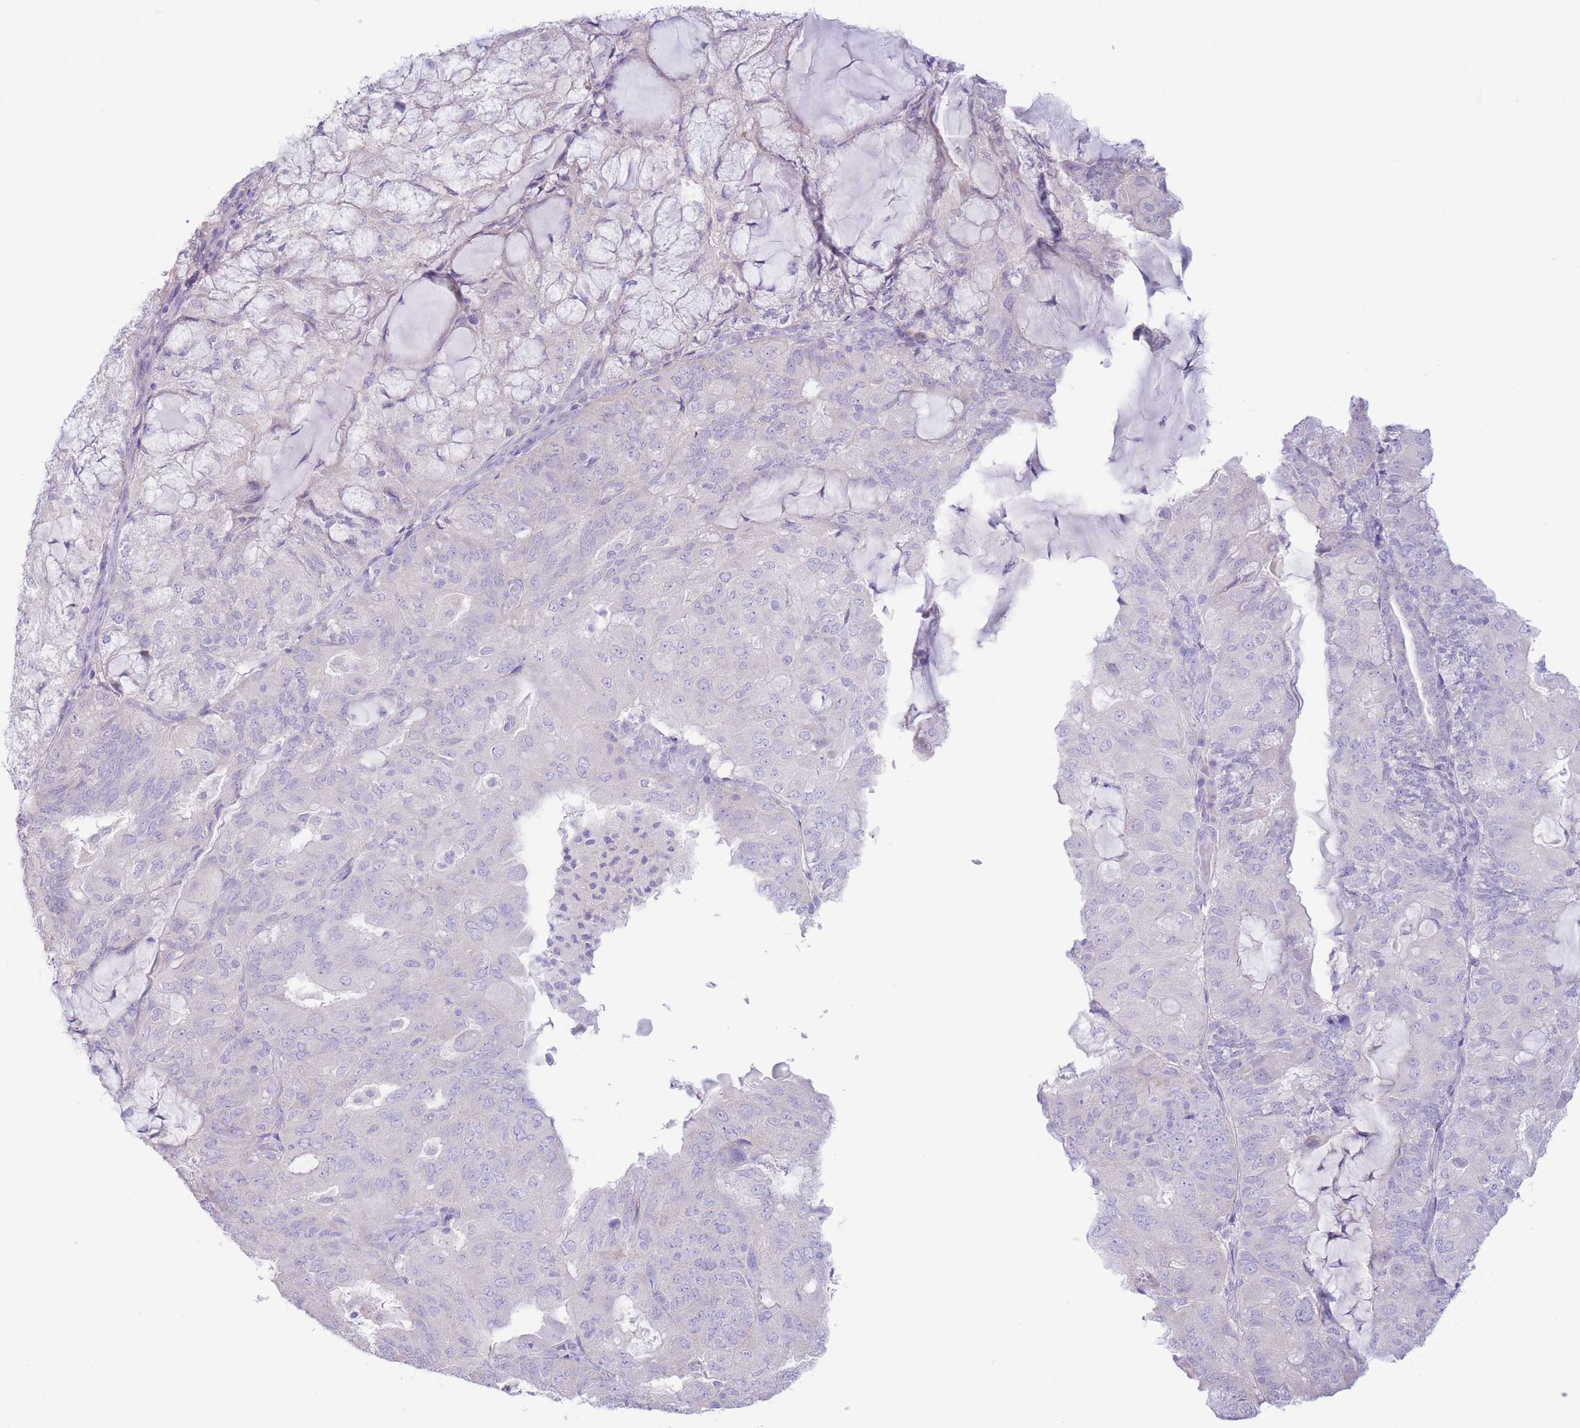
{"staining": {"intensity": "negative", "quantity": "none", "location": "none"}, "tissue": "endometrial cancer", "cell_type": "Tumor cells", "image_type": "cancer", "snomed": [{"axis": "morphology", "description": "Adenocarcinoma, NOS"}, {"axis": "topography", "description": "Endometrium"}], "caption": "Histopathology image shows no protein staining in tumor cells of endometrial adenocarcinoma tissue.", "gene": "FAH", "patient": {"sex": "female", "age": 81}}